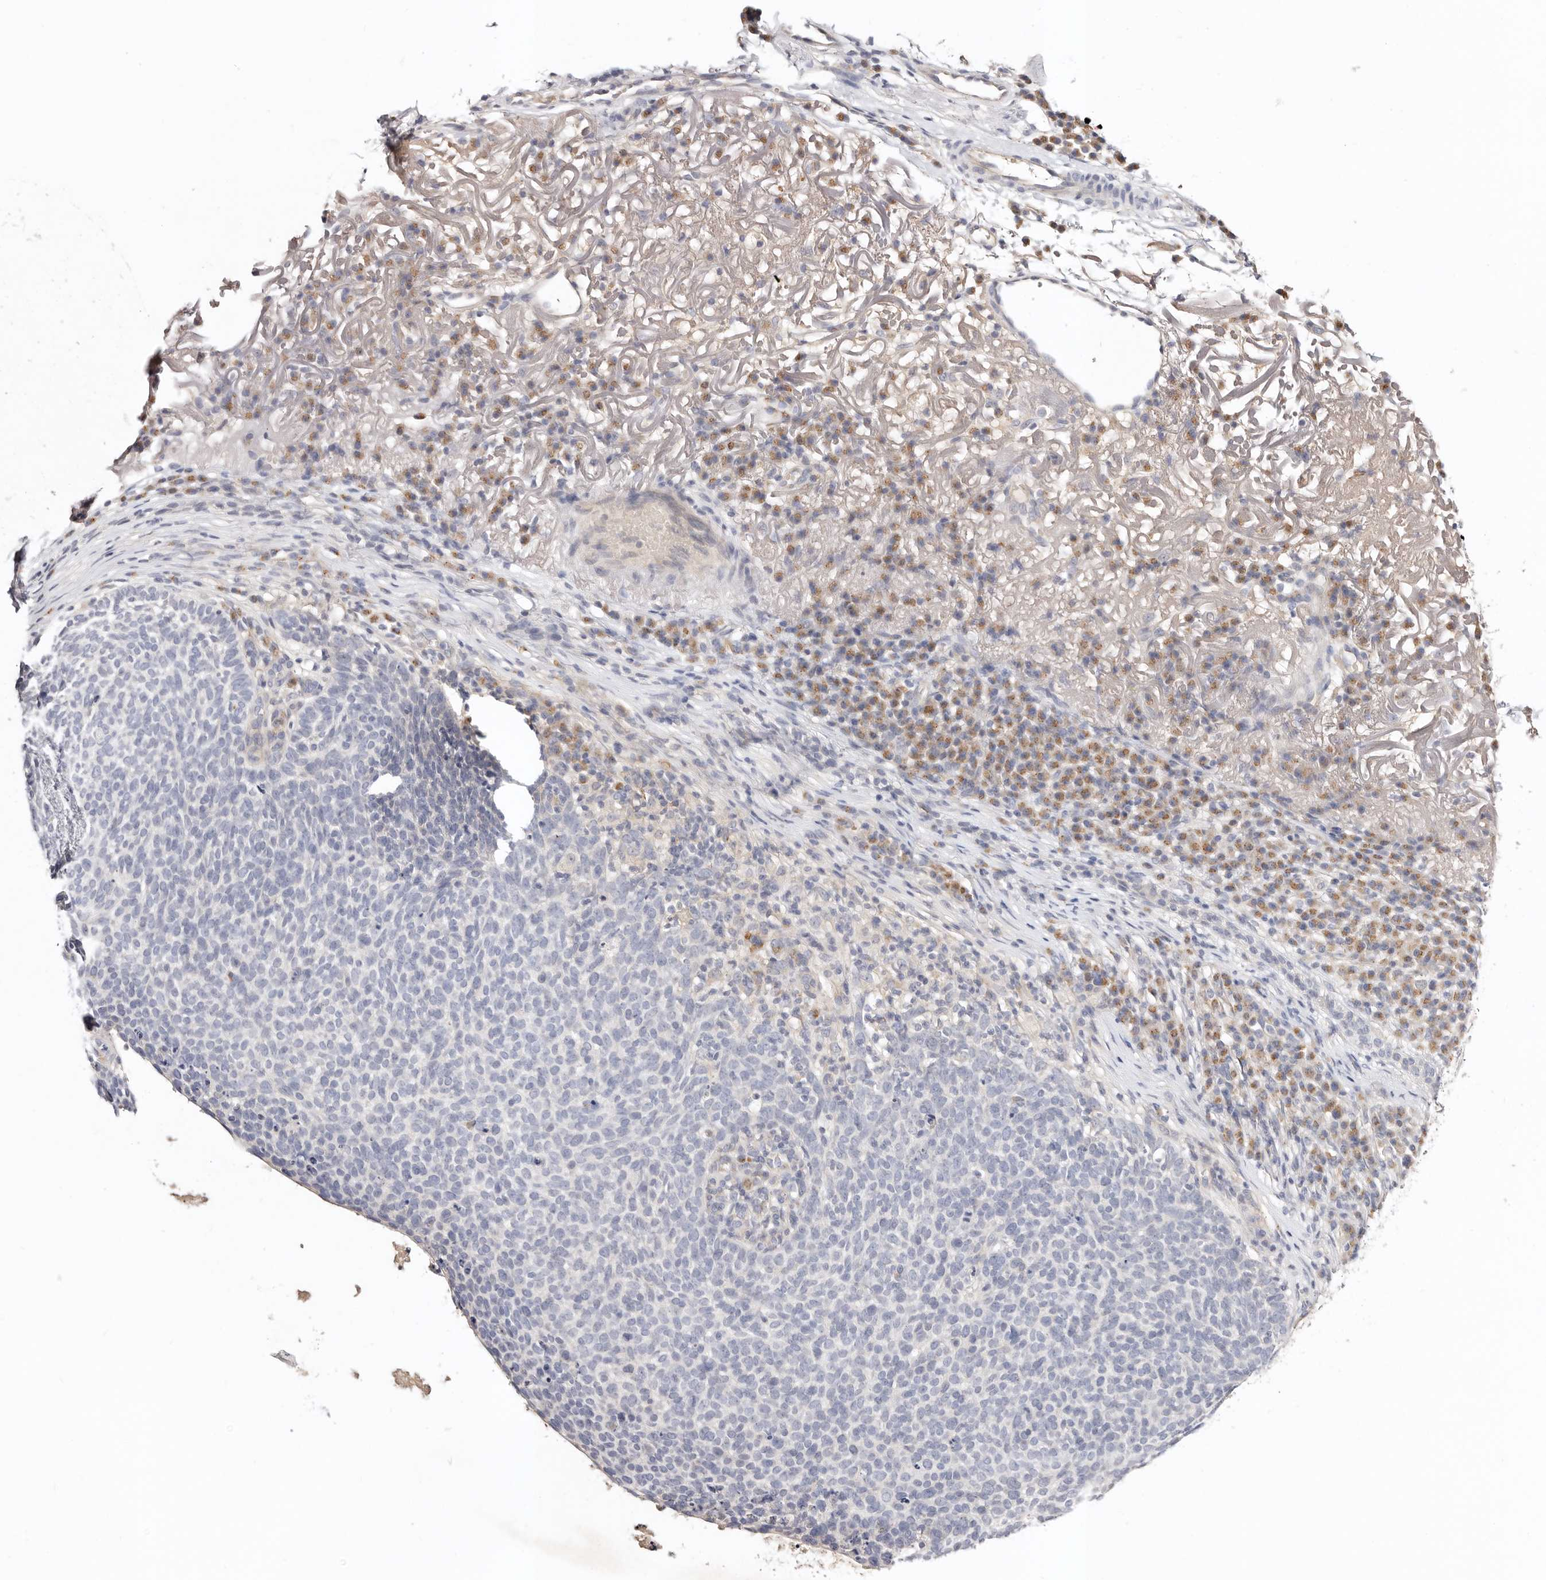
{"staining": {"intensity": "negative", "quantity": "none", "location": "none"}, "tissue": "skin cancer", "cell_type": "Tumor cells", "image_type": "cancer", "snomed": [{"axis": "morphology", "description": "Squamous cell carcinoma, NOS"}, {"axis": "topography", "description": "Skin"}], "caption": "Tumor cells show no significant staining in squamous cell carcinoma (skin).", "gene": "DNASE1", "patient": {"sex": "female", "age": 90}}